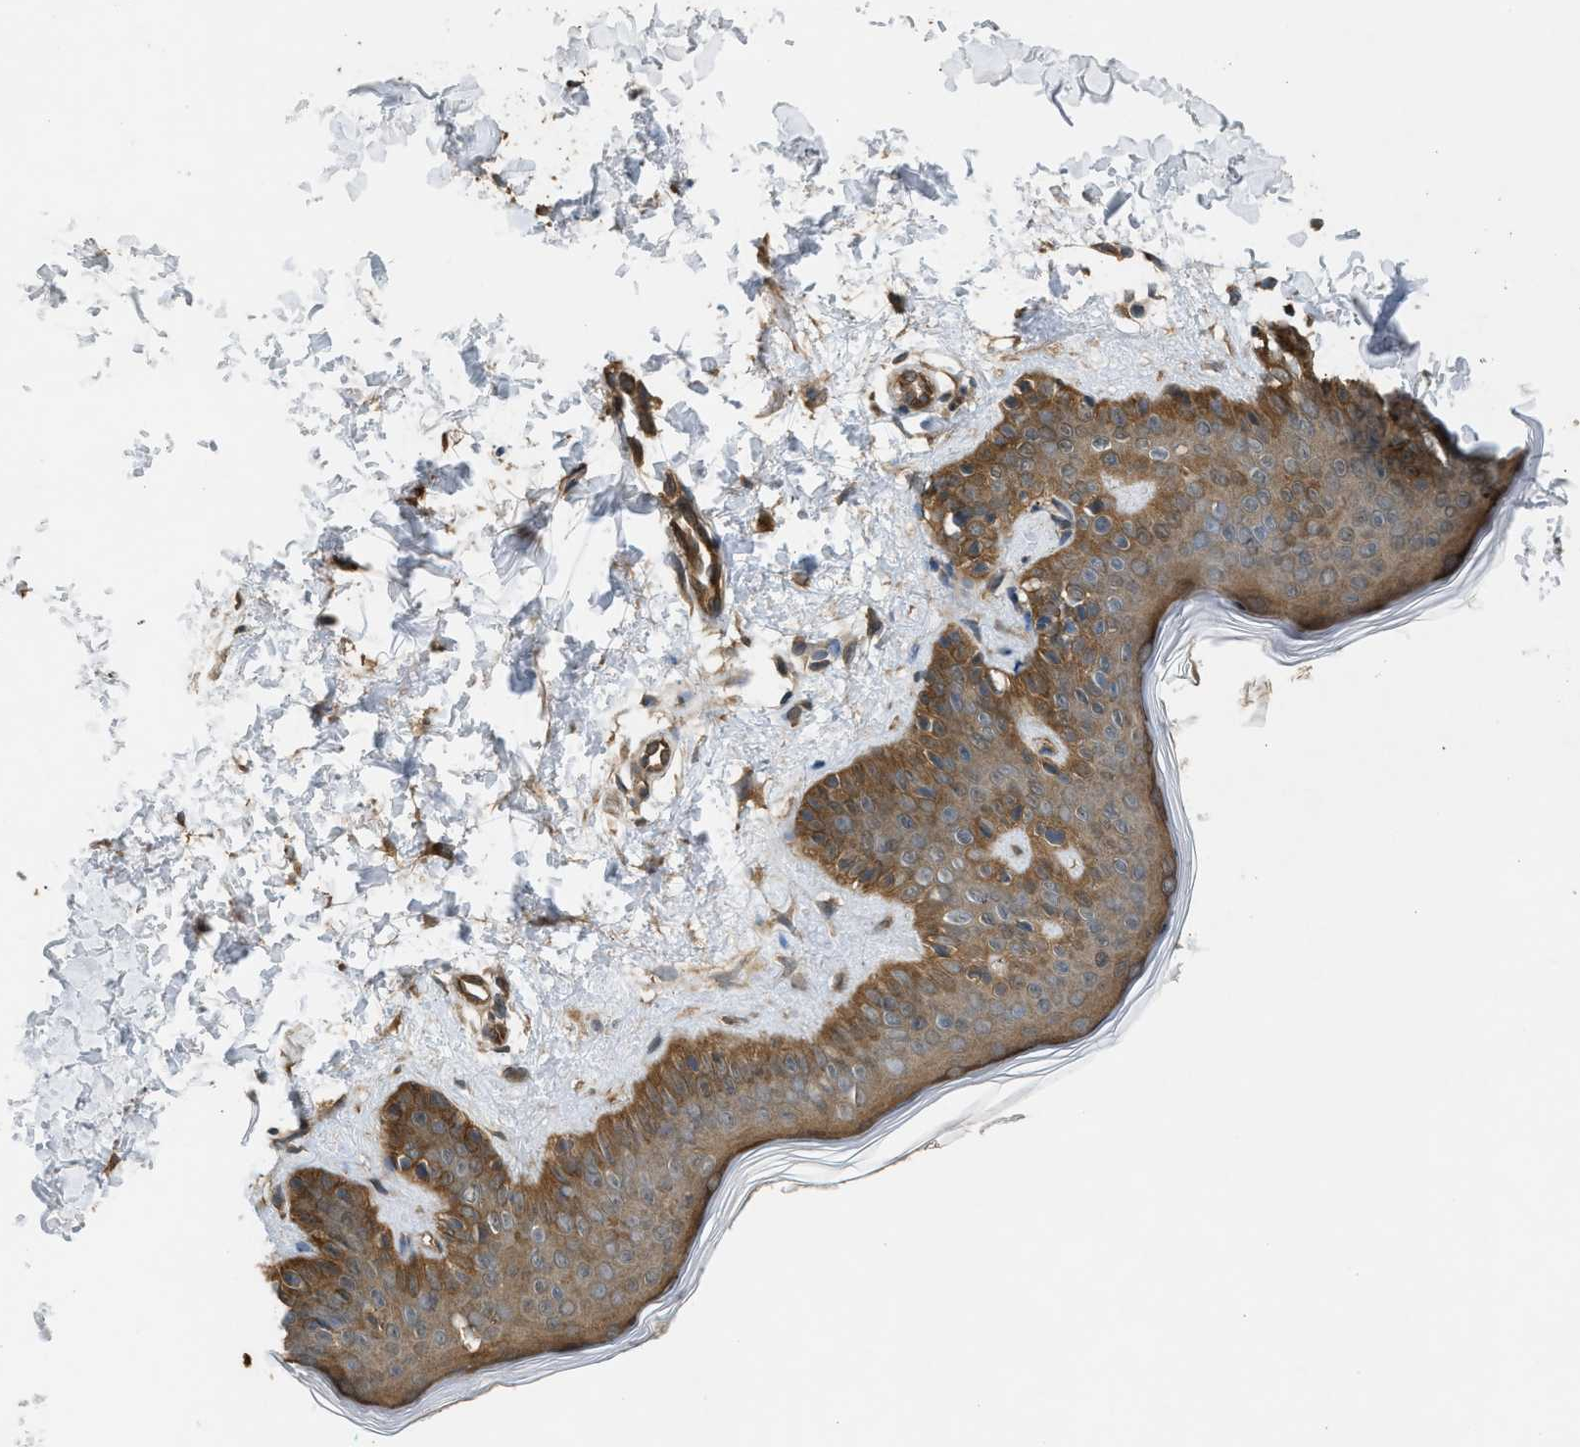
{"staining": {"intensity": "moderate", "quantity": ">75%", "location": "cytoplasmic/membranous"}, "tissue": "skin", "cell_type": "Fibroblasts", "image_type": "normal", "snomed": [{"axis": "morphology", "description": "Normal tissue, NOS"}, {"axis": "topography", "description": "Skin"}], "caption": "A micrograph showing moderate cytoplasmic/membranous expression in about >75% of fibroblasts in unremarkable skin, as visualized by brown immunohistochemical staining.", "gene": "BAG3", "patient": {"sex": "male", "age": 30}}